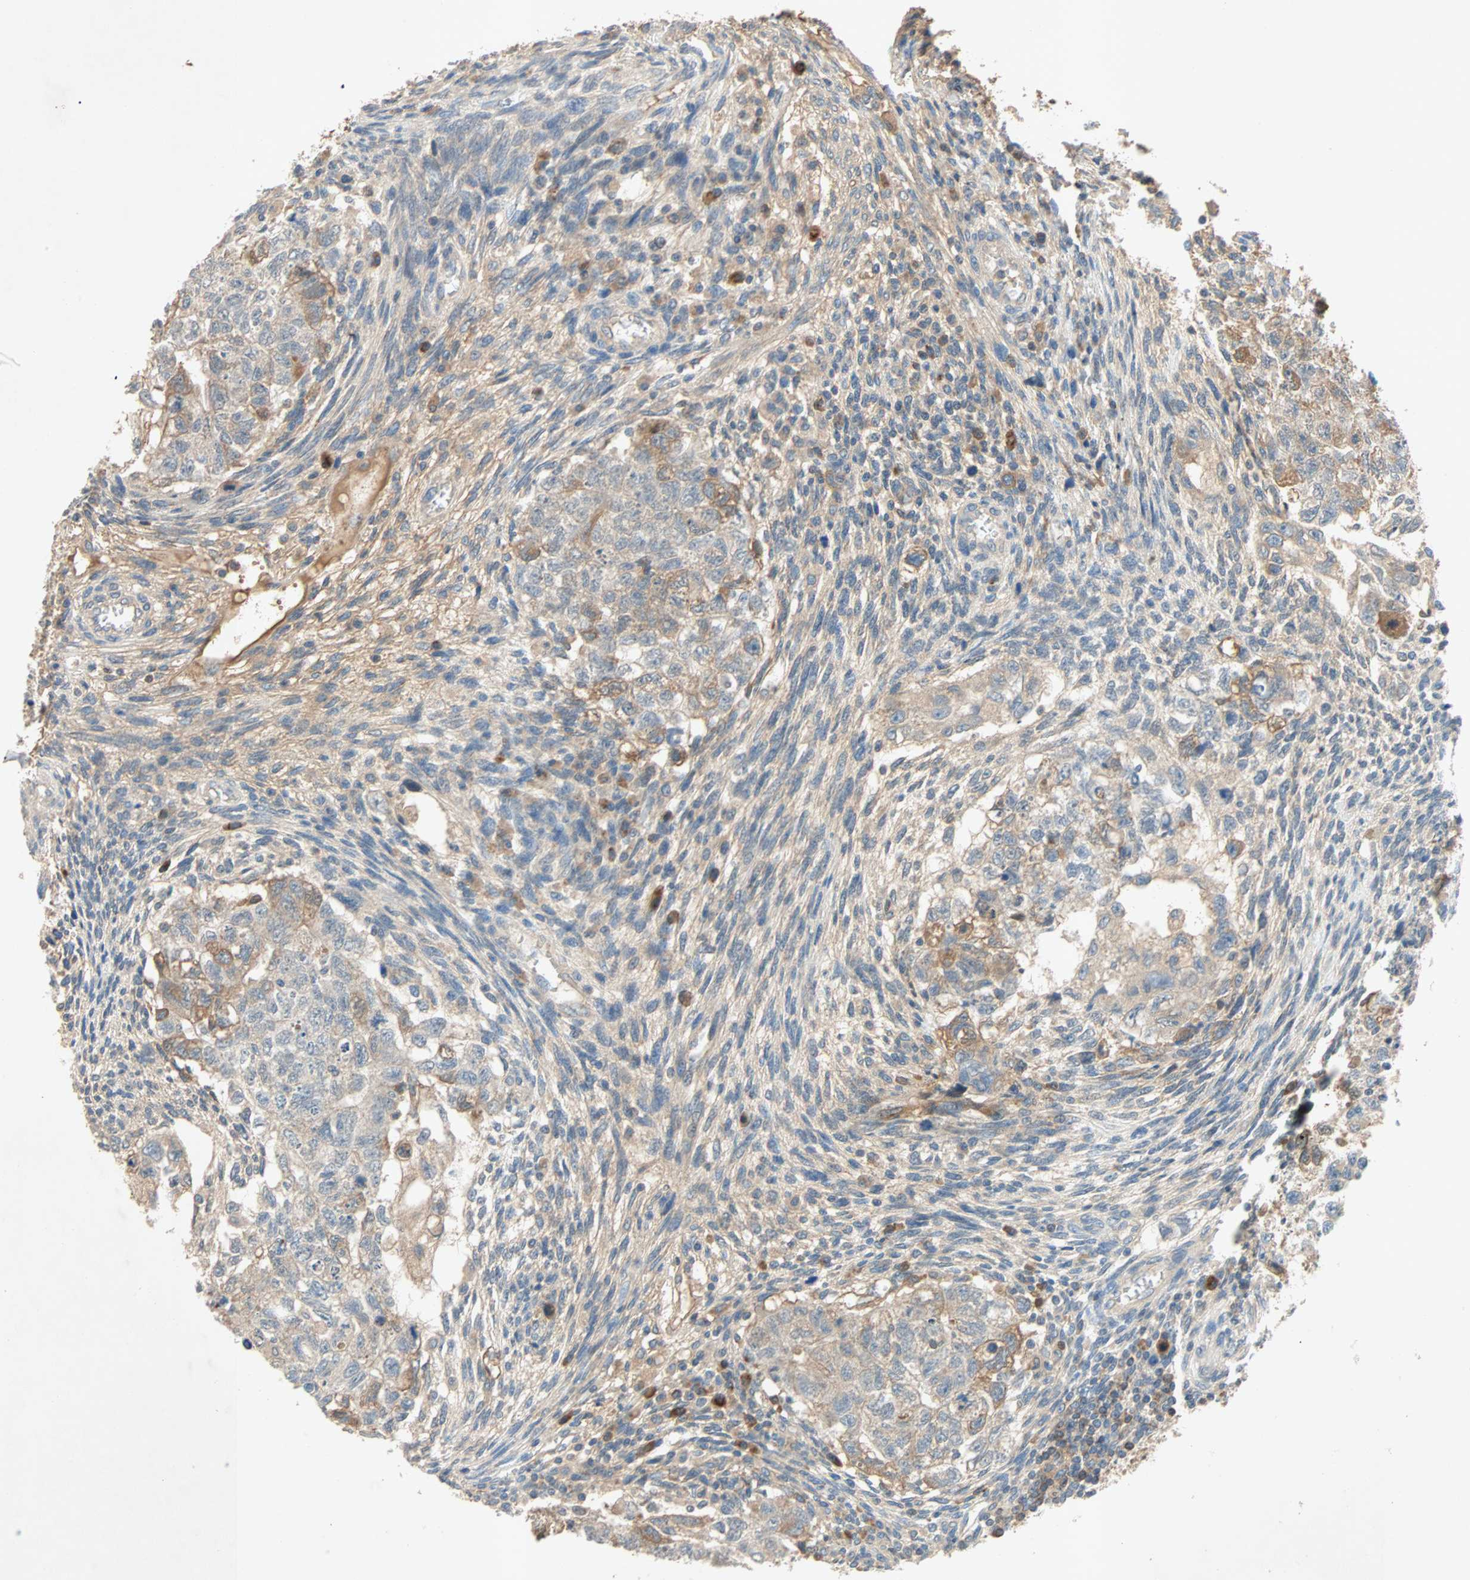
{"staining": {"intensity": "weak", "quantity": ">75%", "location": "cytoplasmic/membranous"}, "tissue": "testis cancer", "cell_type": "Tumor cells", "image_type": "cancer", "snomed": [{"axis": "morphology", "description": "Normal tissue, NOS"}, {"axis": "morphology", "description": "Carcinoma, Embryonal, NOS"}, {"axis": "topography", "description": "Testis"}], "caption": "Testis cancer stained for a protein demonstrates weak cytoplasmic/membranous positivity in tumor cells.", "gene": "XYLT1", "patient": {"sex": "male", "age": 36}}